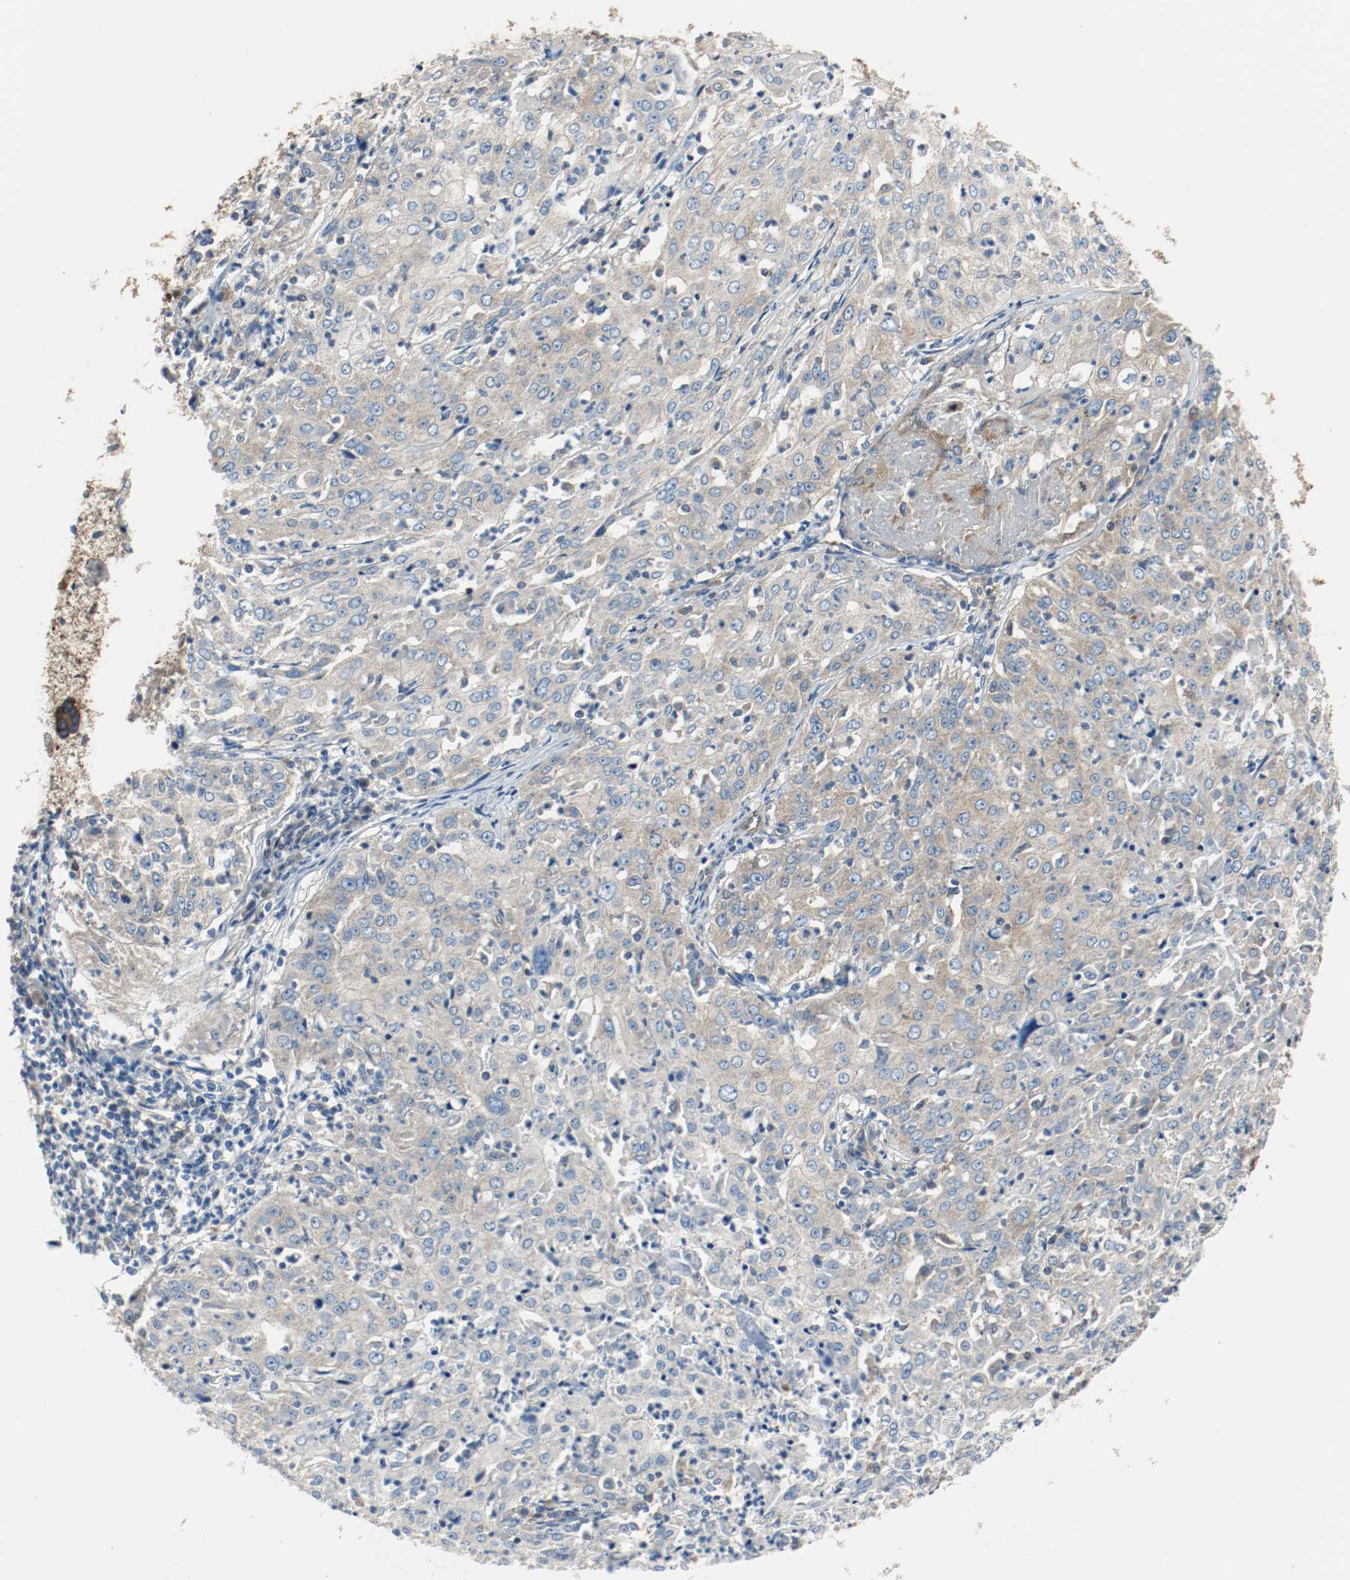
{"staining": {"intensity": "weak", "quantity": ">75%", "location": "cytoplasmic/membranous"}, "tissue": "cervical cancer", "cell_type": "Tumor cells", "image_type": "cancer", "snomed": [{"axis": "morphology", "description": "Squamous cell carcinoma, NOS"}, {"axis": "topography", "description": "Cervix"}], "caption": "Protein staining by IHC demonstrates weak cytoplasmic/membranous positivity in approximately >75% of tumor cells in cervical cancer. Nuclei are stained in blue.", "gene": "TUBA3D", "patient": {"sex": "female", "age": 39}}